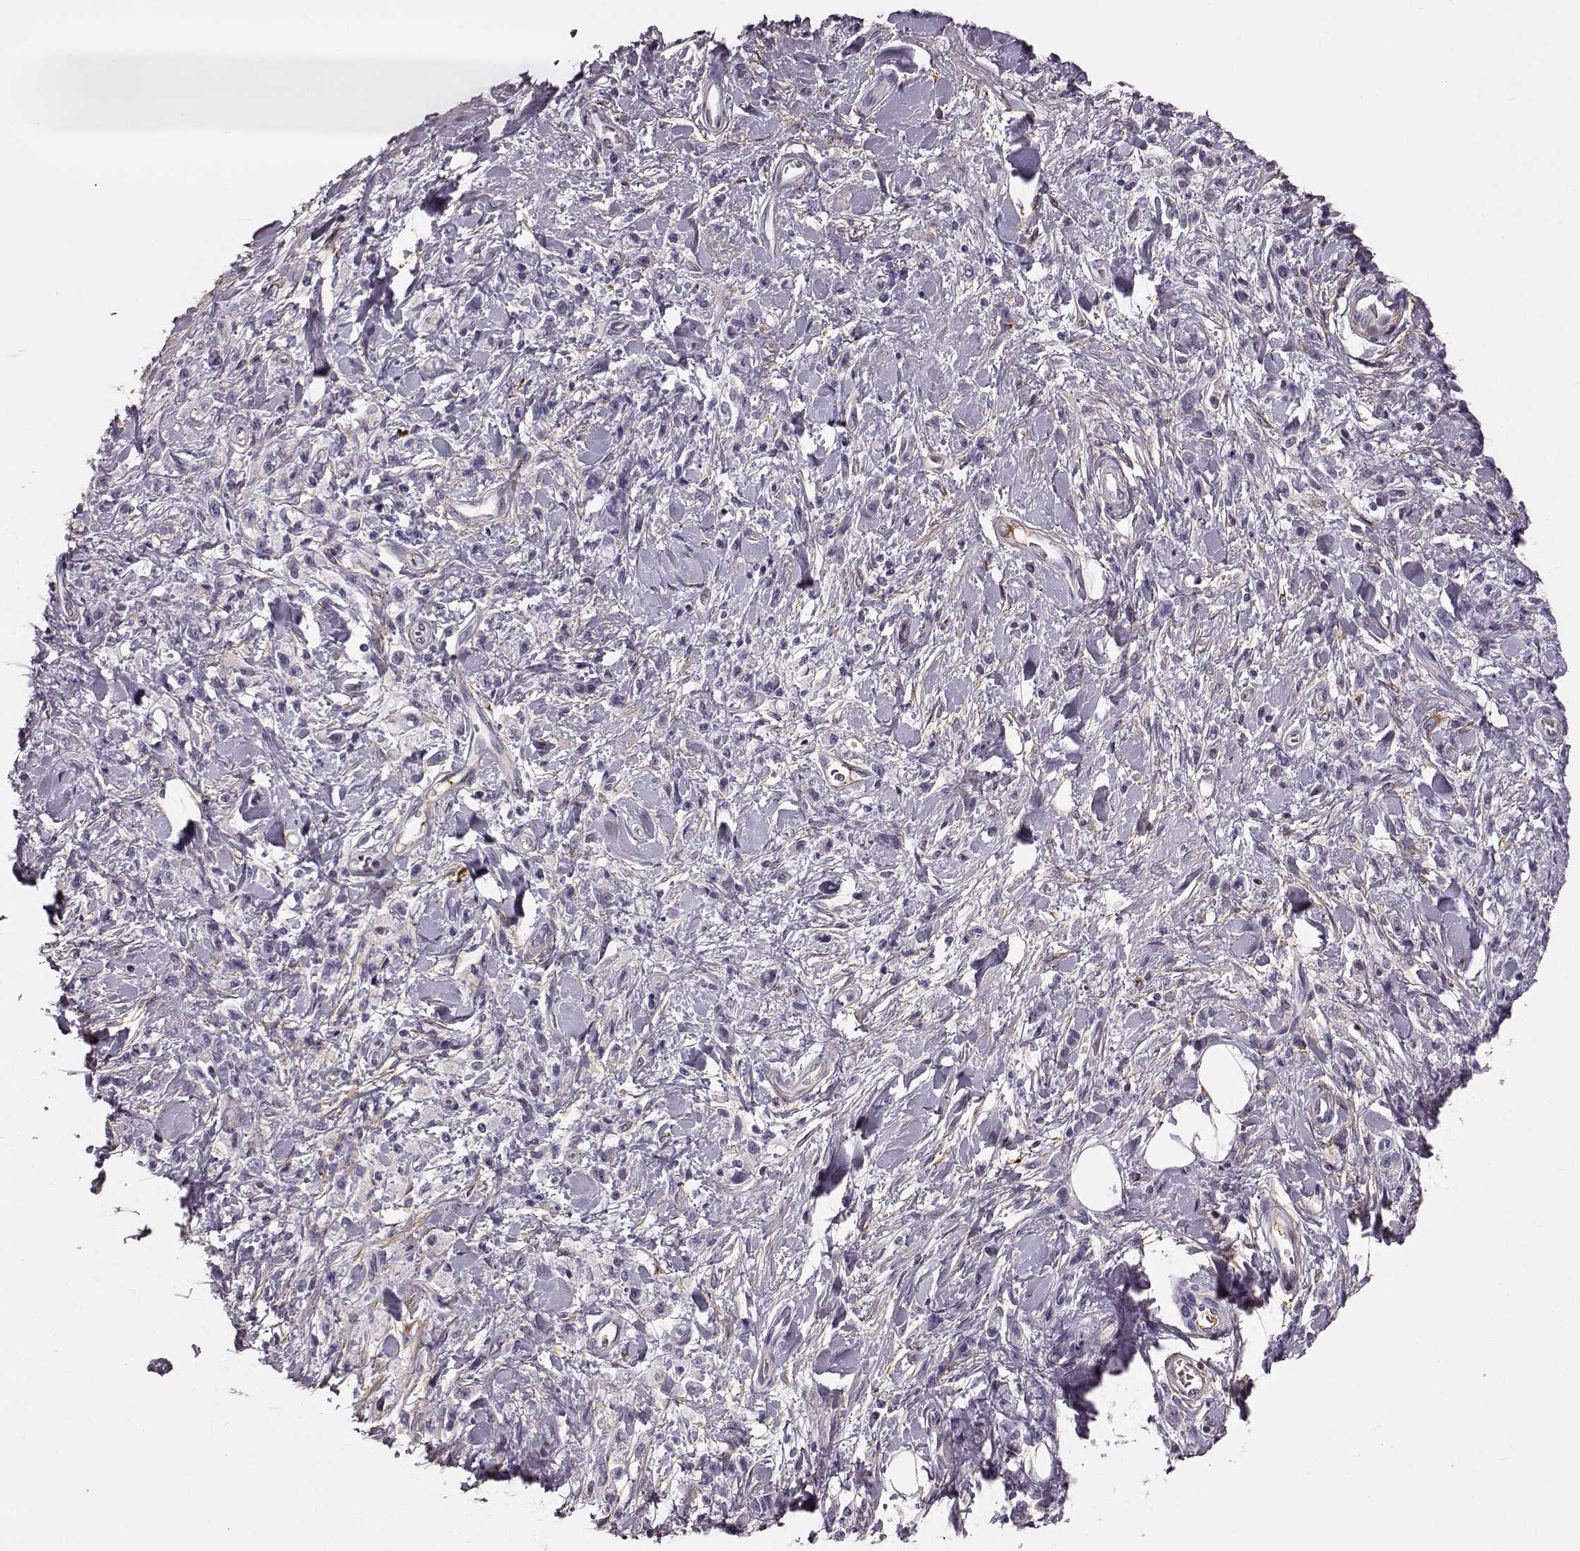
{"staining": {"intensity": "negative", "quantity": "none", "location": "none"}, "tissue": "stomach cancer", "cell_type": "Tumor cells", "image_type": "cancer", "snomed": [{"axis": "morphology", "description": "Adenocarcinoma, NOS"}, {"axis": "topography", "description": "Stomach"}], "caption": "There is no significant staining in tumor cells of stomach cancer. (DAB (3,3'-diaminobenzidine) IHC with hematoxylin counter stain).", "gene": "TRIM69", "patient": {"sex": "male", "age": 77}}